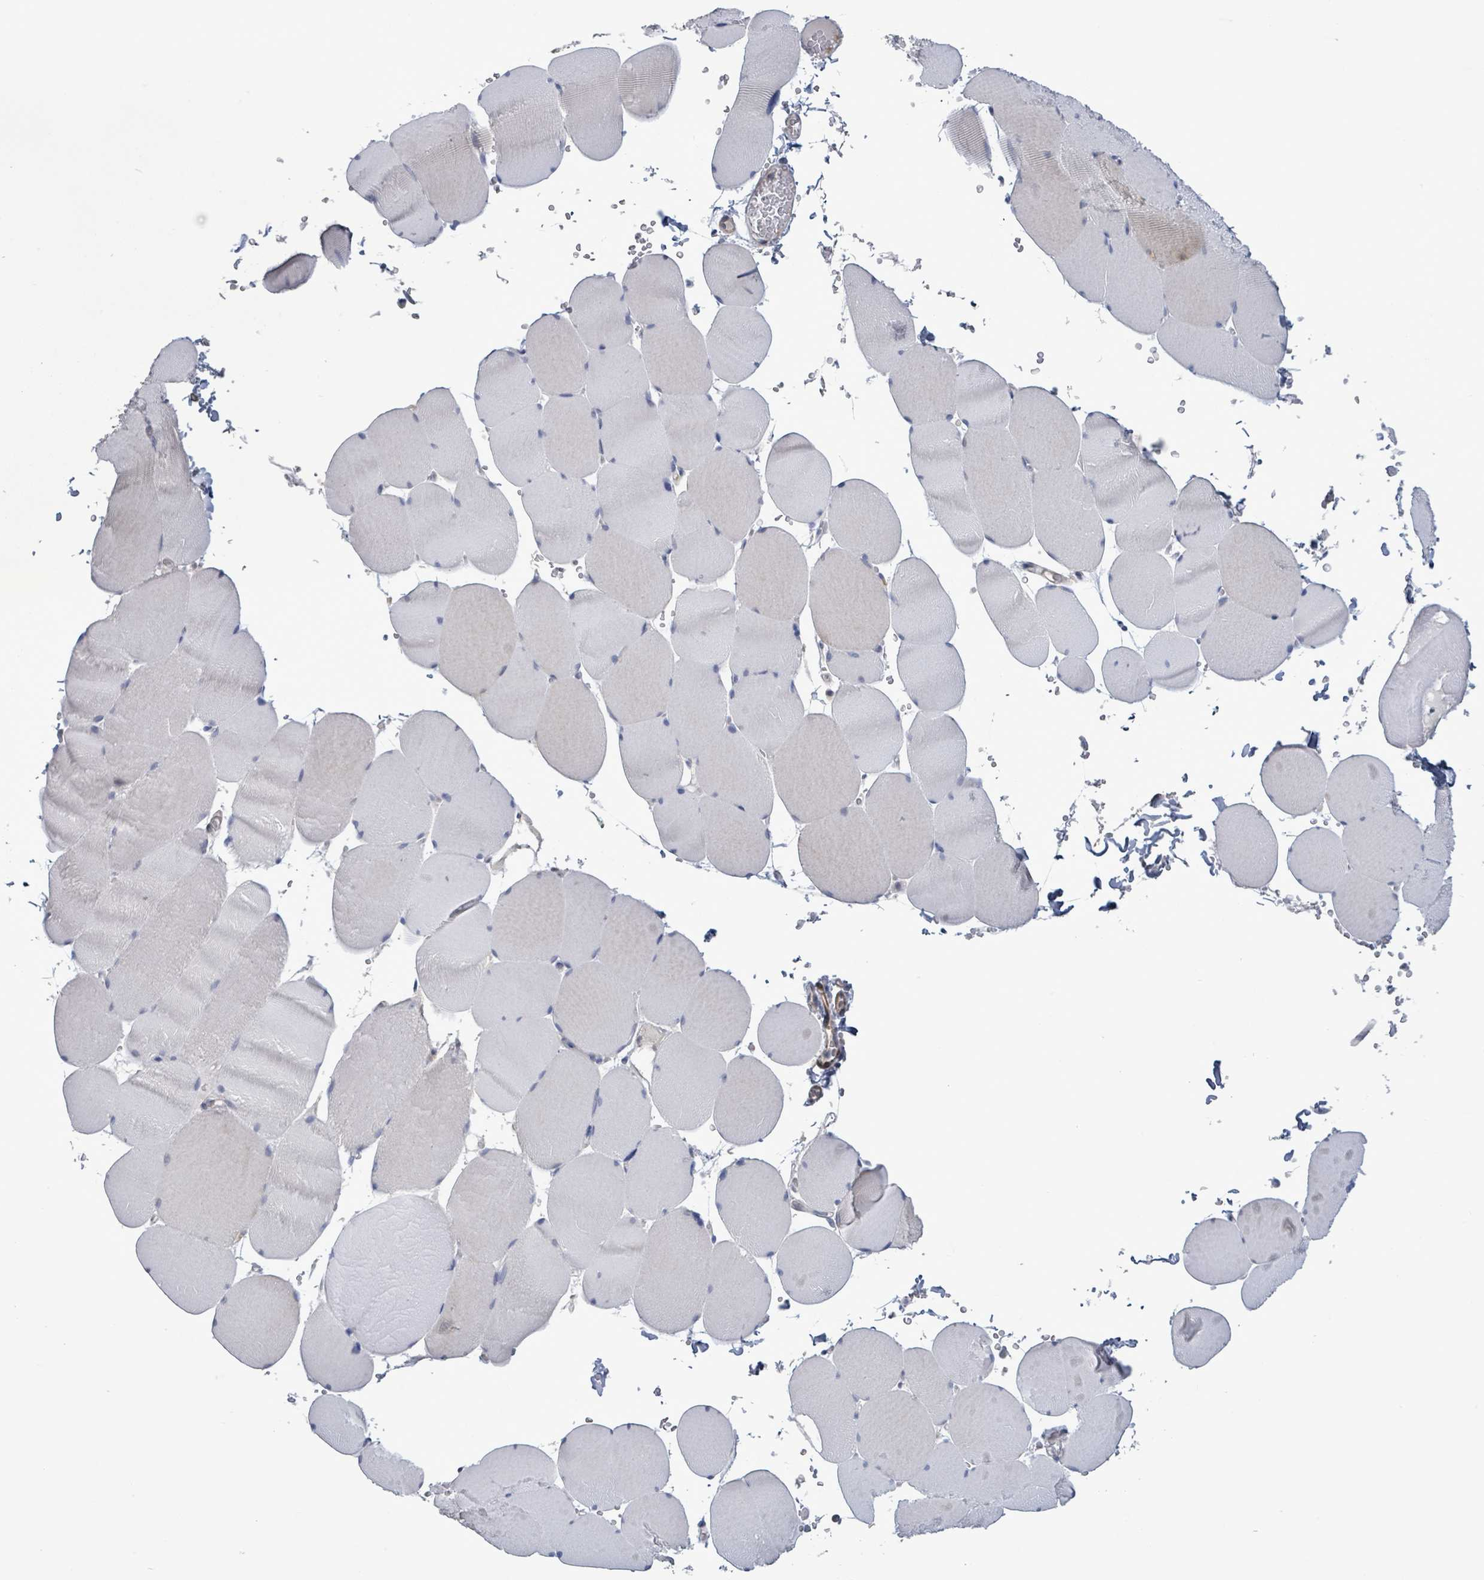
{"staining": {"intensity": "negative", "quantity": "none", "location": "none"}, "tissue": "skeletal muscle", "cell_type": "Myocytes", "image_type": "normal", "snomed": [{"axis": "morphology", "description": "Normal tissue, NOS"}, {"axis": "topography", "description": "Skeletal muscle"}, {"axis": "topography", "description": "Head-Neck"}], "caption": "There is no significant positivity in myocytes of skeletal muscle. The staining was performed using DAB (3,3'-diaminobenzidine) to visualize the protein expression in brown, while the nuclei were stained in blue with hematoxylin (Magnification: 20x).", "gene": "AMMECR1", "patient": {"sex": "male", "age": 66}}